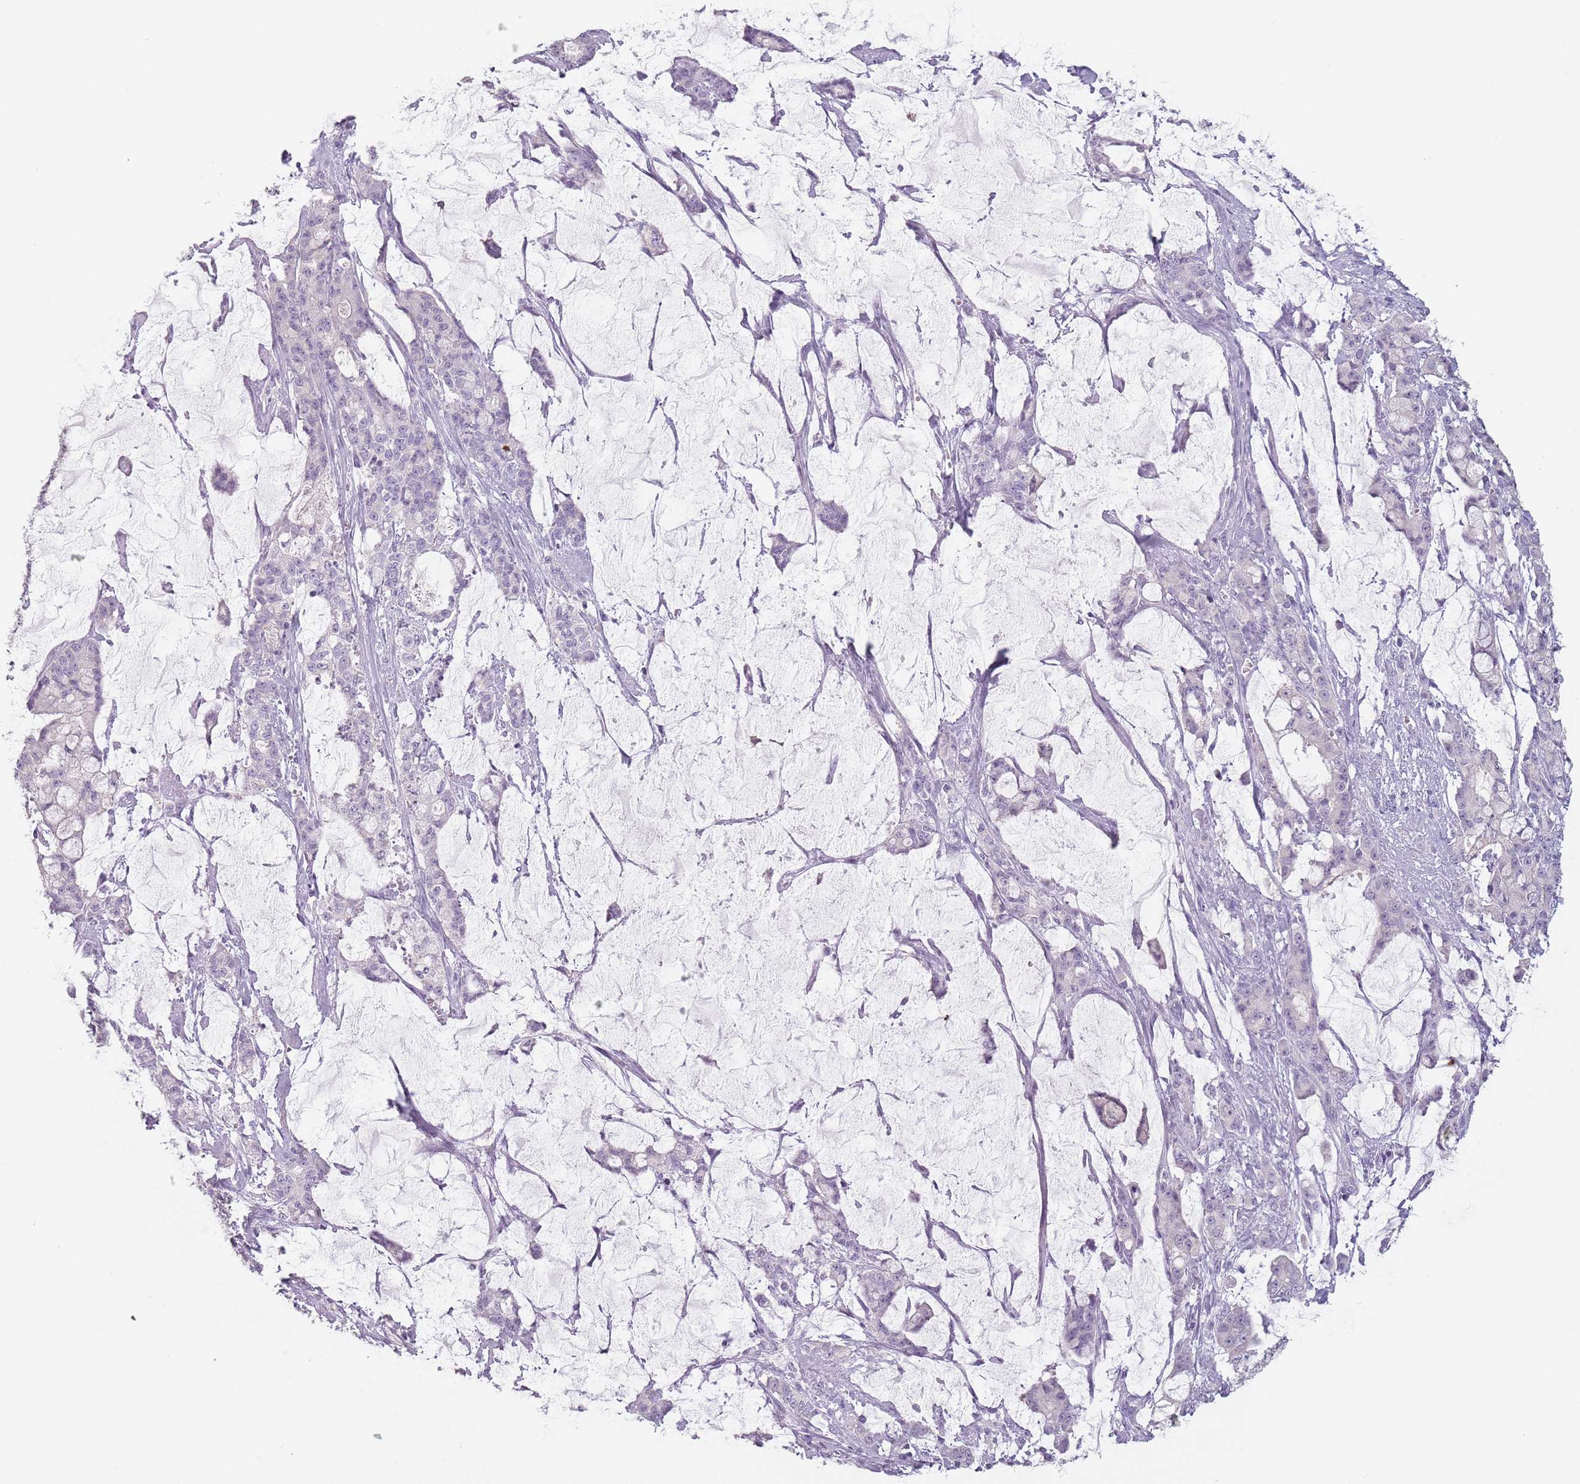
{"staining": {"intensity": "negative", "quantity": "none", "location": "none"}, "tissue": "pancreatic cancer", "cell_type": "Tumor cells", "image_type": "cancer", "snomed": [{"axis": "morphology", "description": "Adenocarcinoma, NOS"}, {"axis": "topography", "description": "Pancreas"}], "caption": "Histopathology image shows no protein positivity in tumor cells of pancreatic cancer tissue.", "gene": "CEP19", "patient": {"sex": "female", "age": 73}}